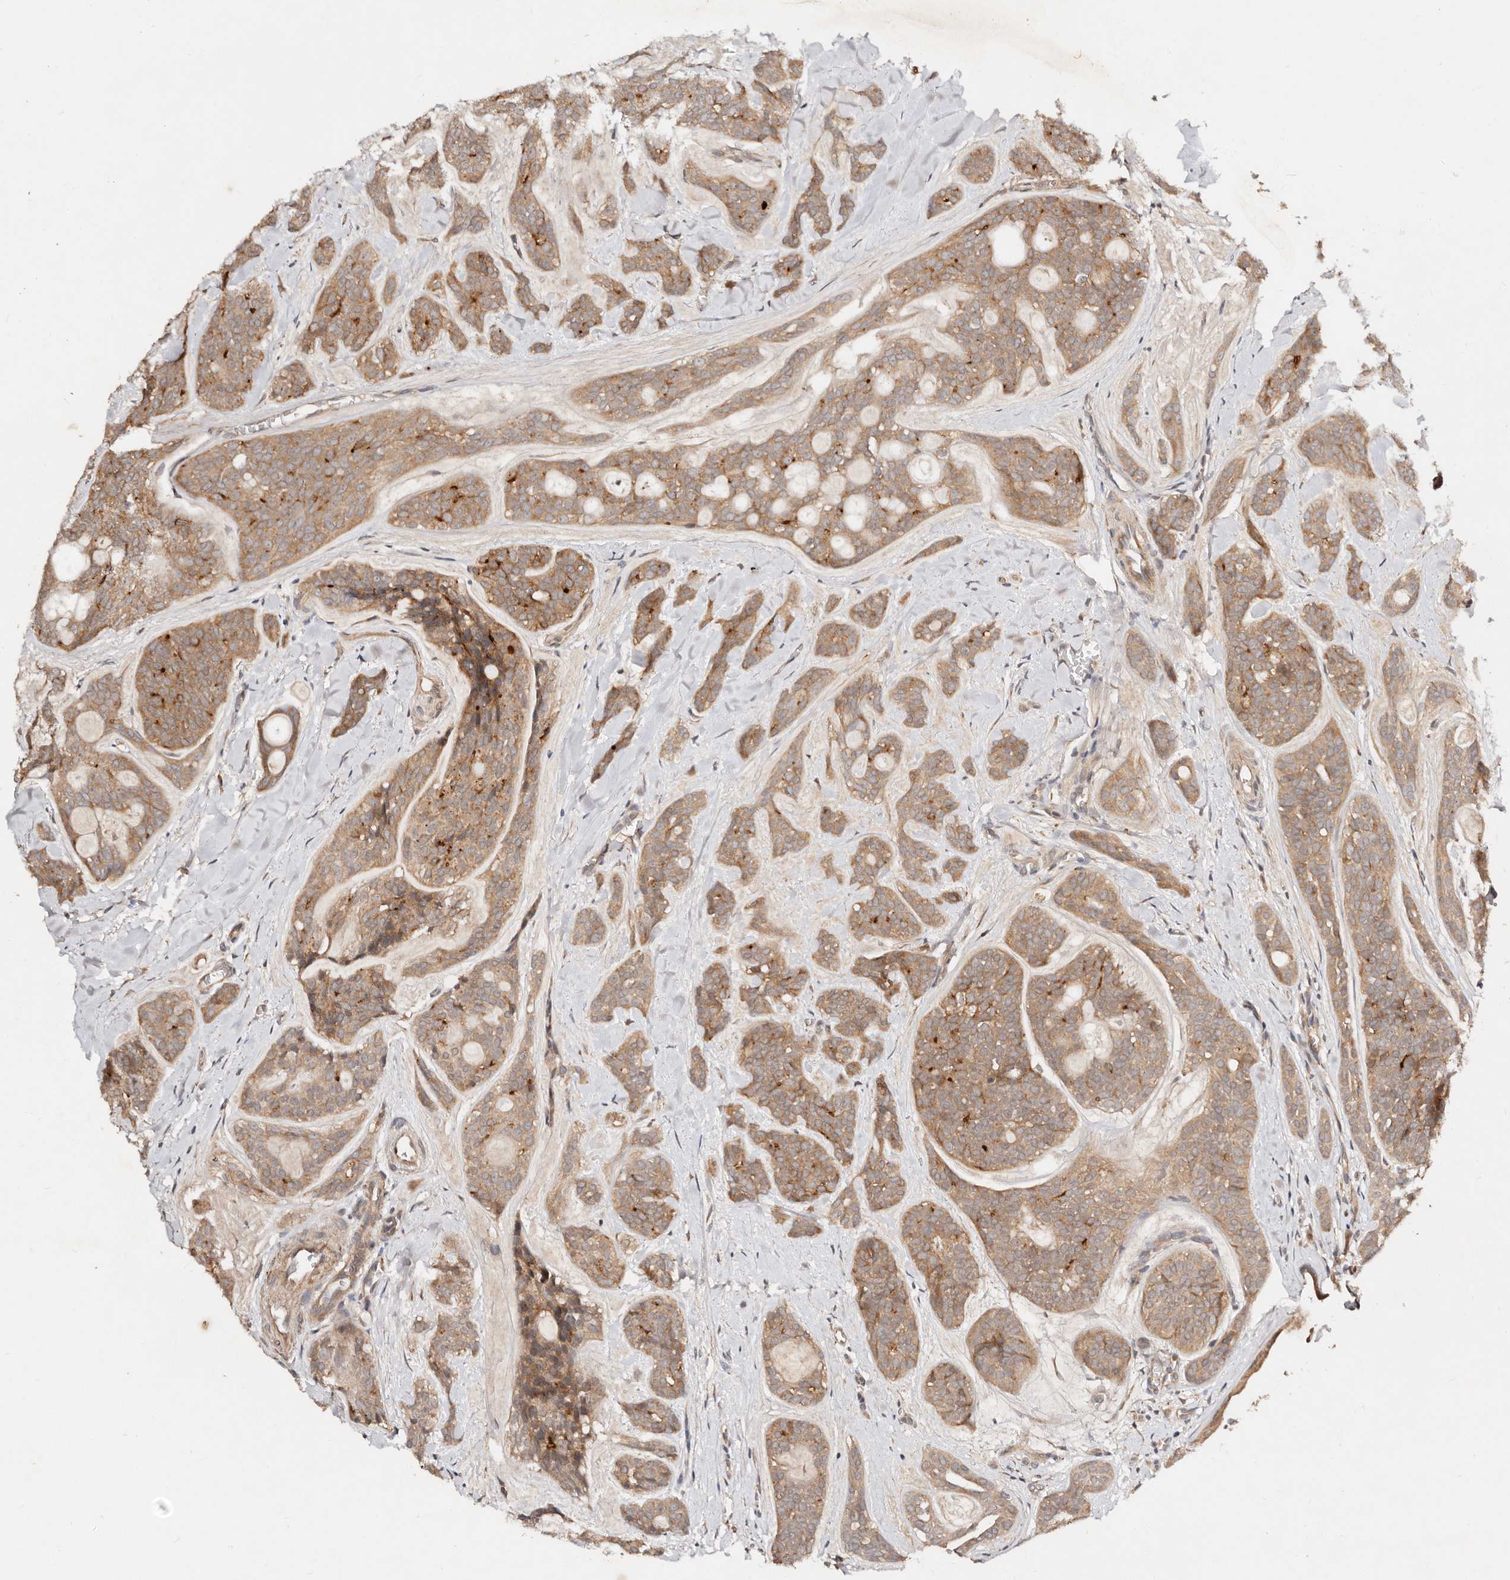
{"staining": {"intensity": "moderate", "quantity": ">75%", "location": "cytoplasmic/membranous"}, "tissue": "head and neck cancer", "cell_type": "Tumor cells", "image_type": "cancer", "snomed": [{"axis": "morphology", "description": "Adenocarcinoma, NOS"}, {"axis": "topography", "description": "Head-Neck"}], "caption": "This image displays IHC staining of head and neck cancer (adenocarcinoma), with medium moderate cytoplasmic/membranous staining in about >75% of tumor cells.", "gene": "DENND11", "patient": {"sex": "male", "age": 66}}